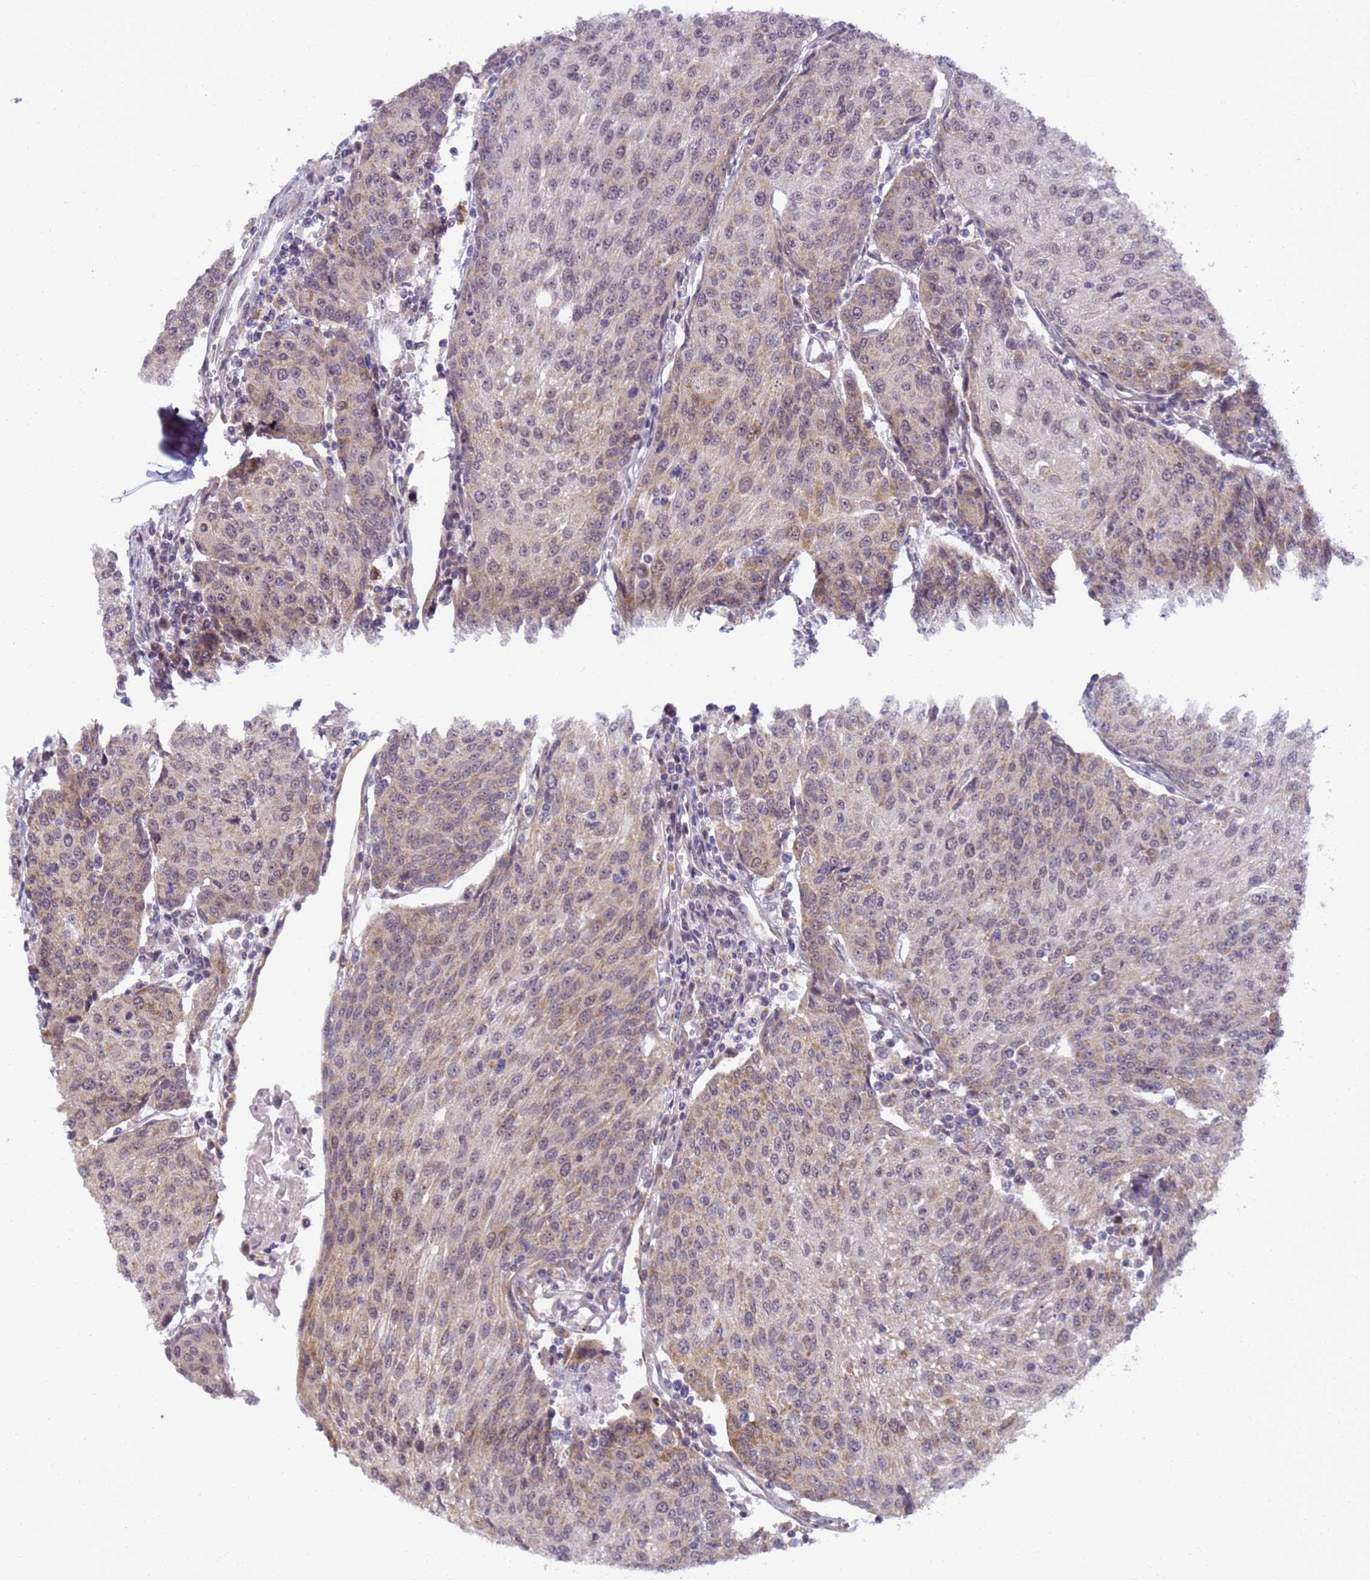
{"staining": {"intensity": "weak", "quantity": "25%-75%", "location": "cytoplasmic/membranous"}, "tissue": "urothelial cancer", "cell_type": "Tumor cells", "image_type": "cancer", "snomed": [{"axis": "morphology", "description": "Urothelial carcinoma, High grade"}, {"axis": "topography", "description": "Urinary bladder"}], "caption": "The histopathology image reveals staining of urothelial cancer, revealing weak cytoplasmic/membranous protein expression (brown color) within tumor cells. The protein of interest is stained brown, and the nuclei are stained in blue (DAB IHC with brightfield microscopy, high magnification).", "gene": "RAPGEF3", "patient": {"sex": "female", "age": 85}}